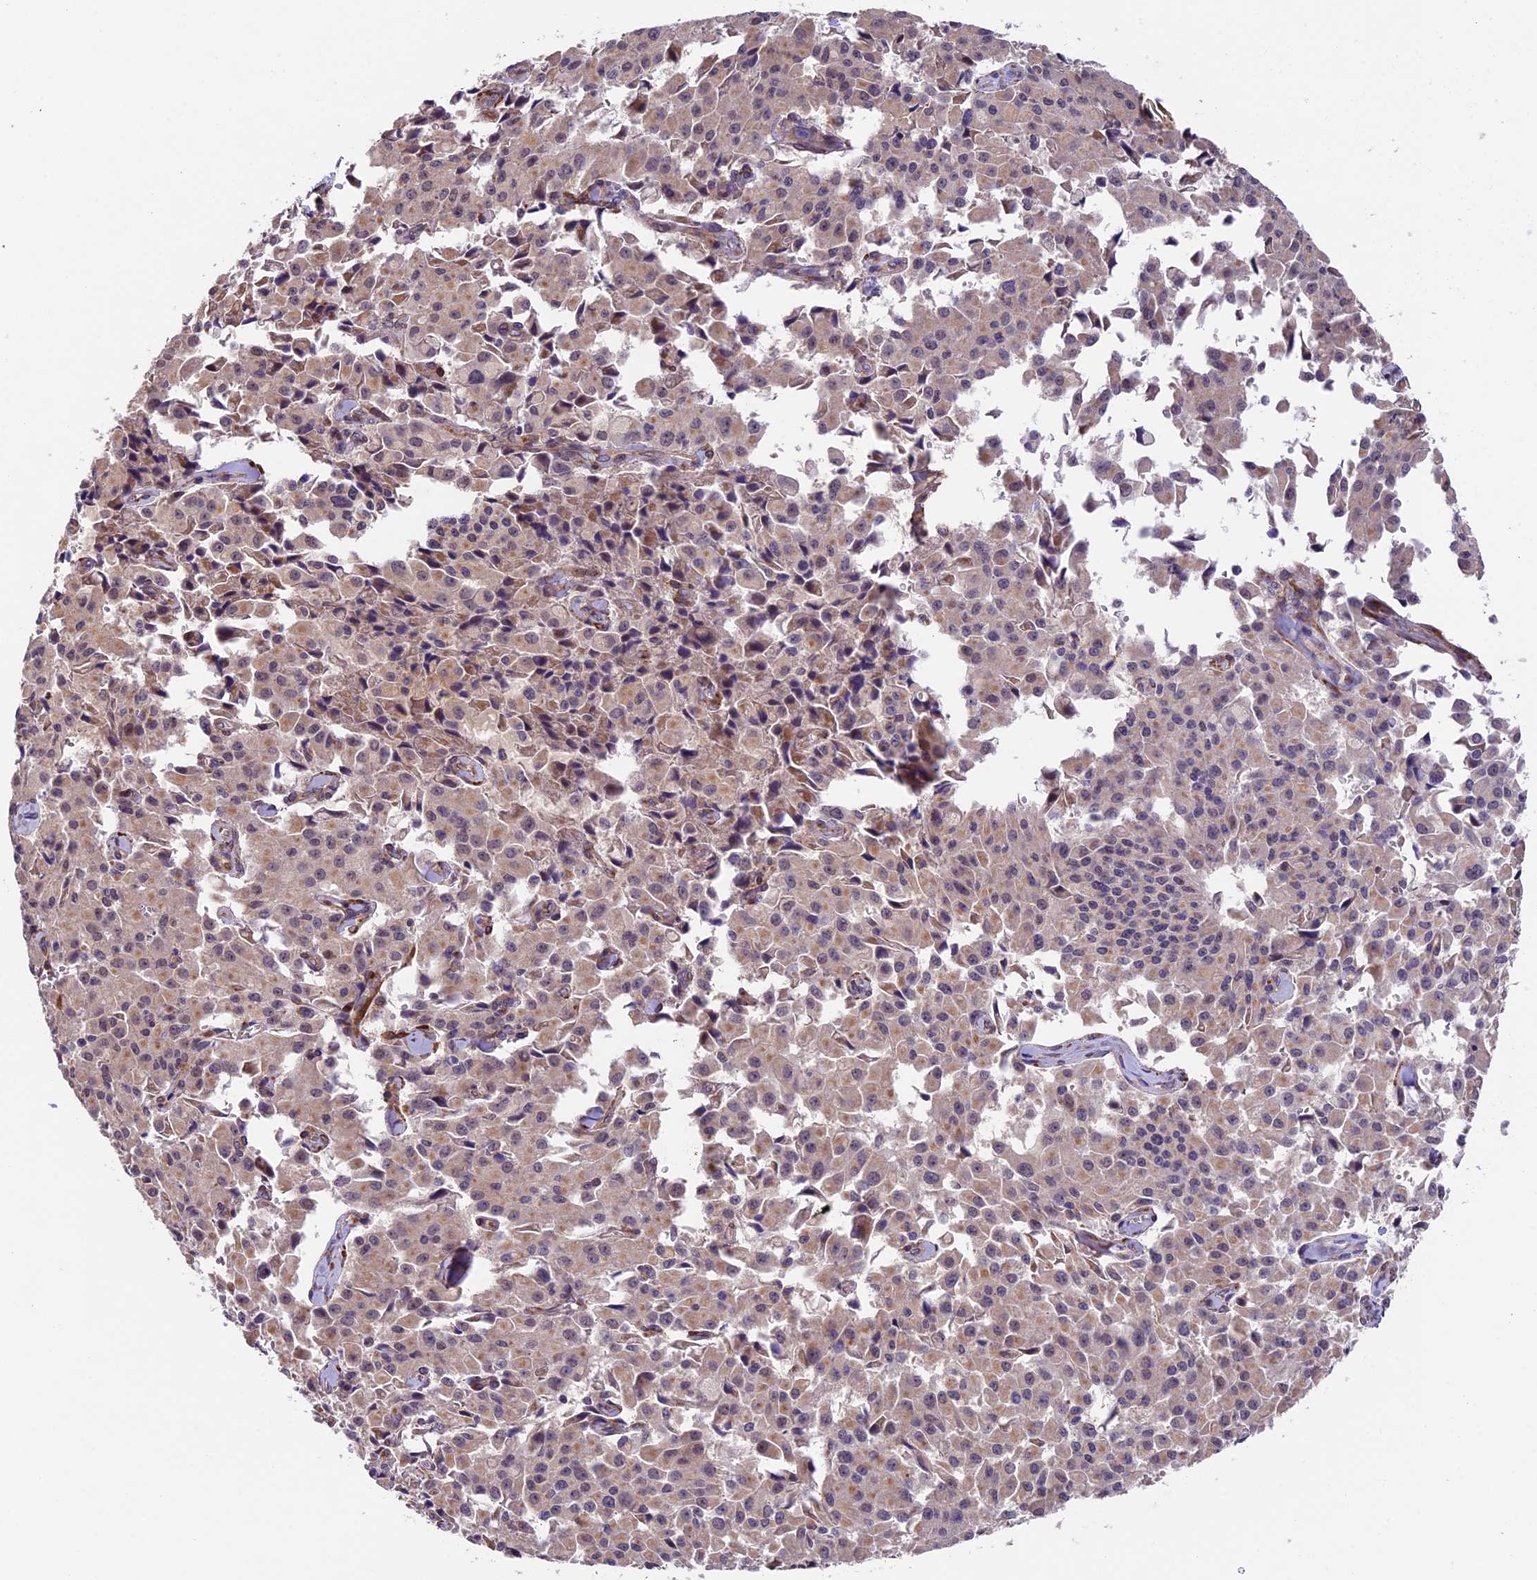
{"staining": {"intensity": "weak", "quantity": ">75%", "location": "cytoplasmic/membranous,nuclear"}, "tissue": "pancreatic cancer", "cell_type": "Tumor cells", "image_type": "cancer", "snomed": [{"axis": "morphology", "description": "Adenocarcinoma, NOS"}, {"axis": "topography", "description": "Pancreas"}], "caption": "Immunohistochemistry (DAB) staining of pancreatic adenocarcinoma reveals weak cytoplasmic/membranous and nuclear protein positivity in approximately >75% of tumor cells.", "gene": "LSM7", "patient": {"sex": "male", "age": 65}}